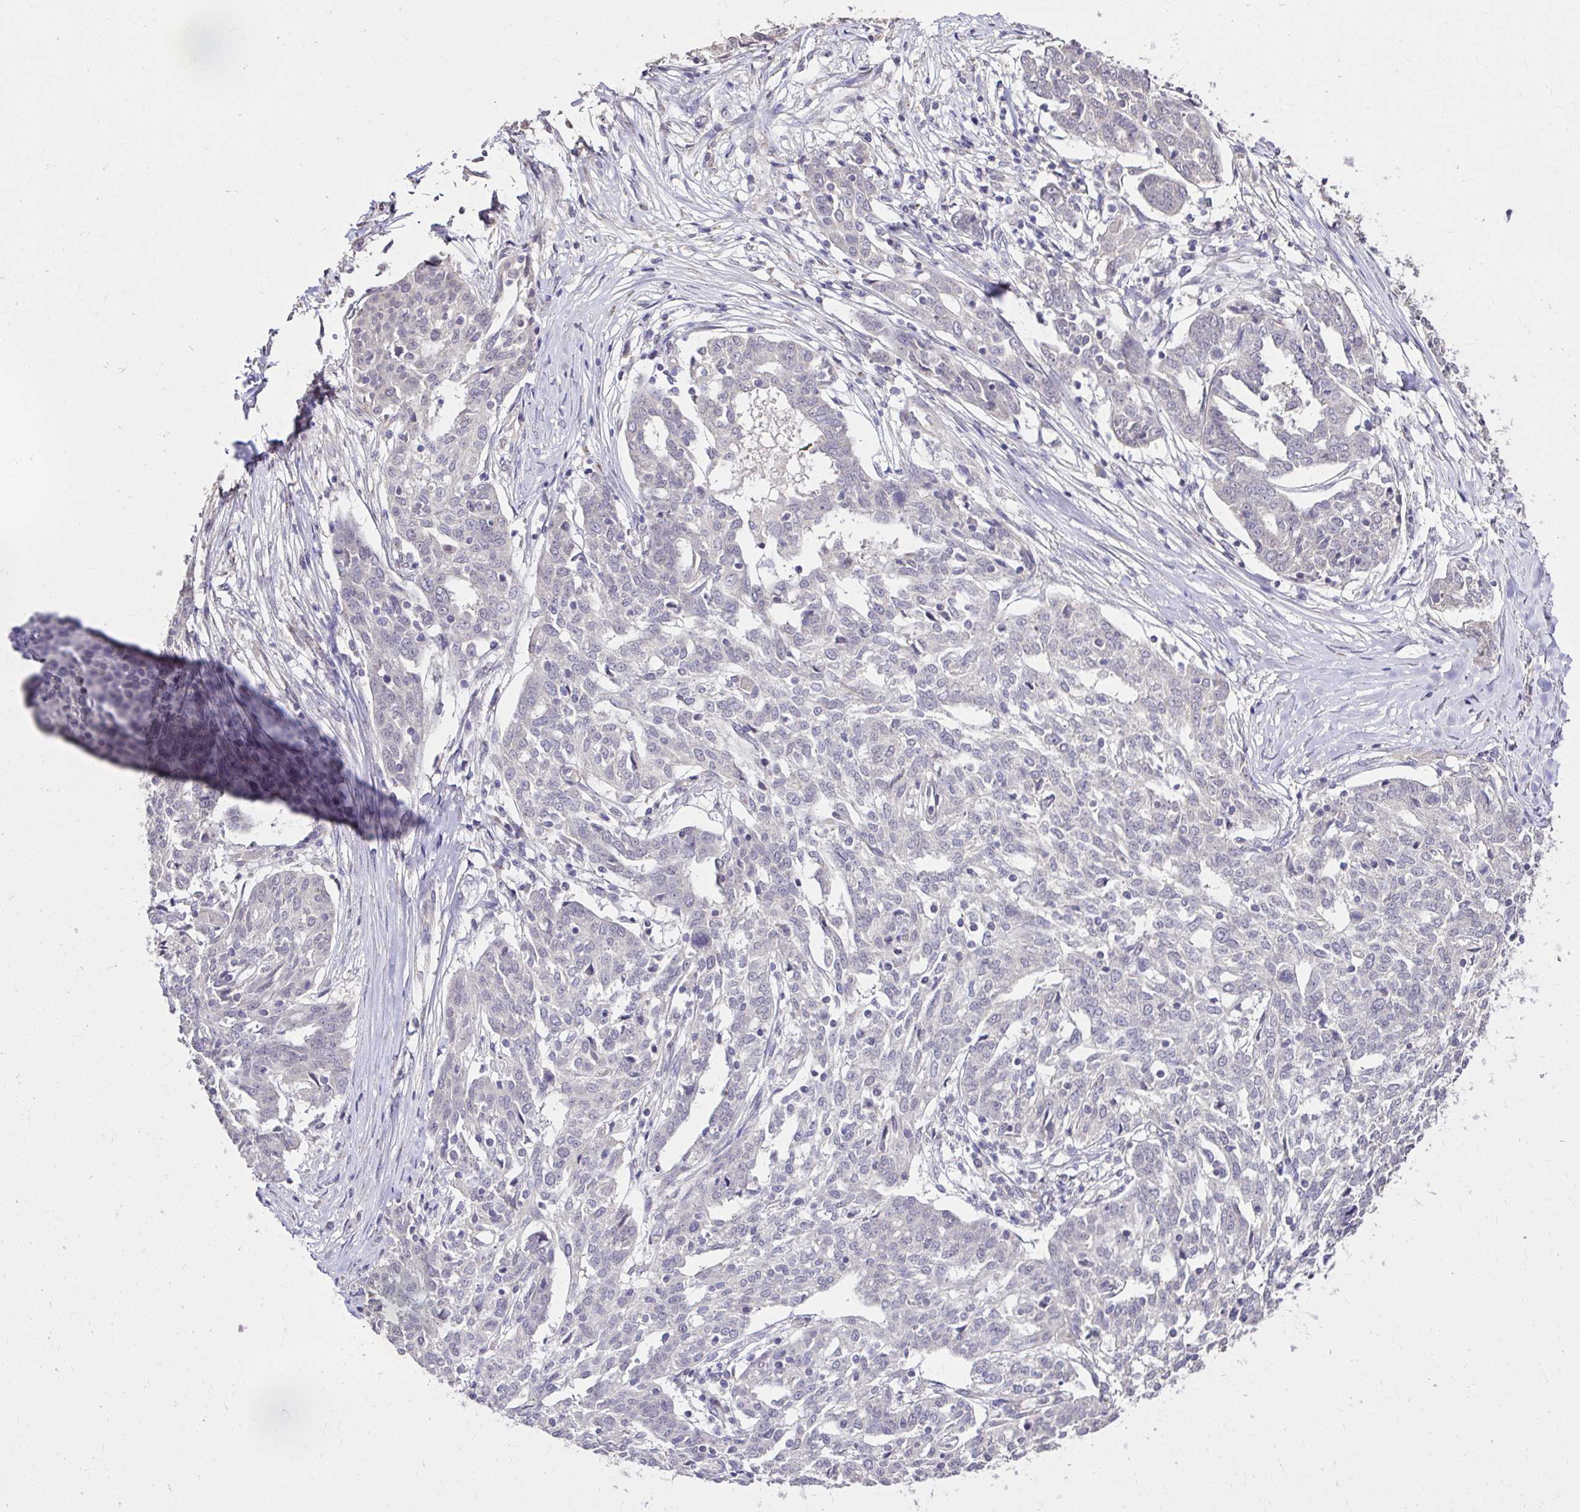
{"staining": {"intensity": "negative", "quantity": "none", "location": "none"}, "tissue": "ovarian cancer", "cell_type": "Tumor cells", "image_type": "cancer", "snomed": [{"axis": "morphology", "description": "Cystadenocarcinoma, serous, NOS"}, {"axis": "topography", "description": "Ovary"}], "caption": "Immunohistochemical staining of ovarian cancer (serous cystadenocarcinoma) reveals no significant staining in tumor cells.", "gene": "KIAA1210", "patient": {"sex": "female", "age": 67}}